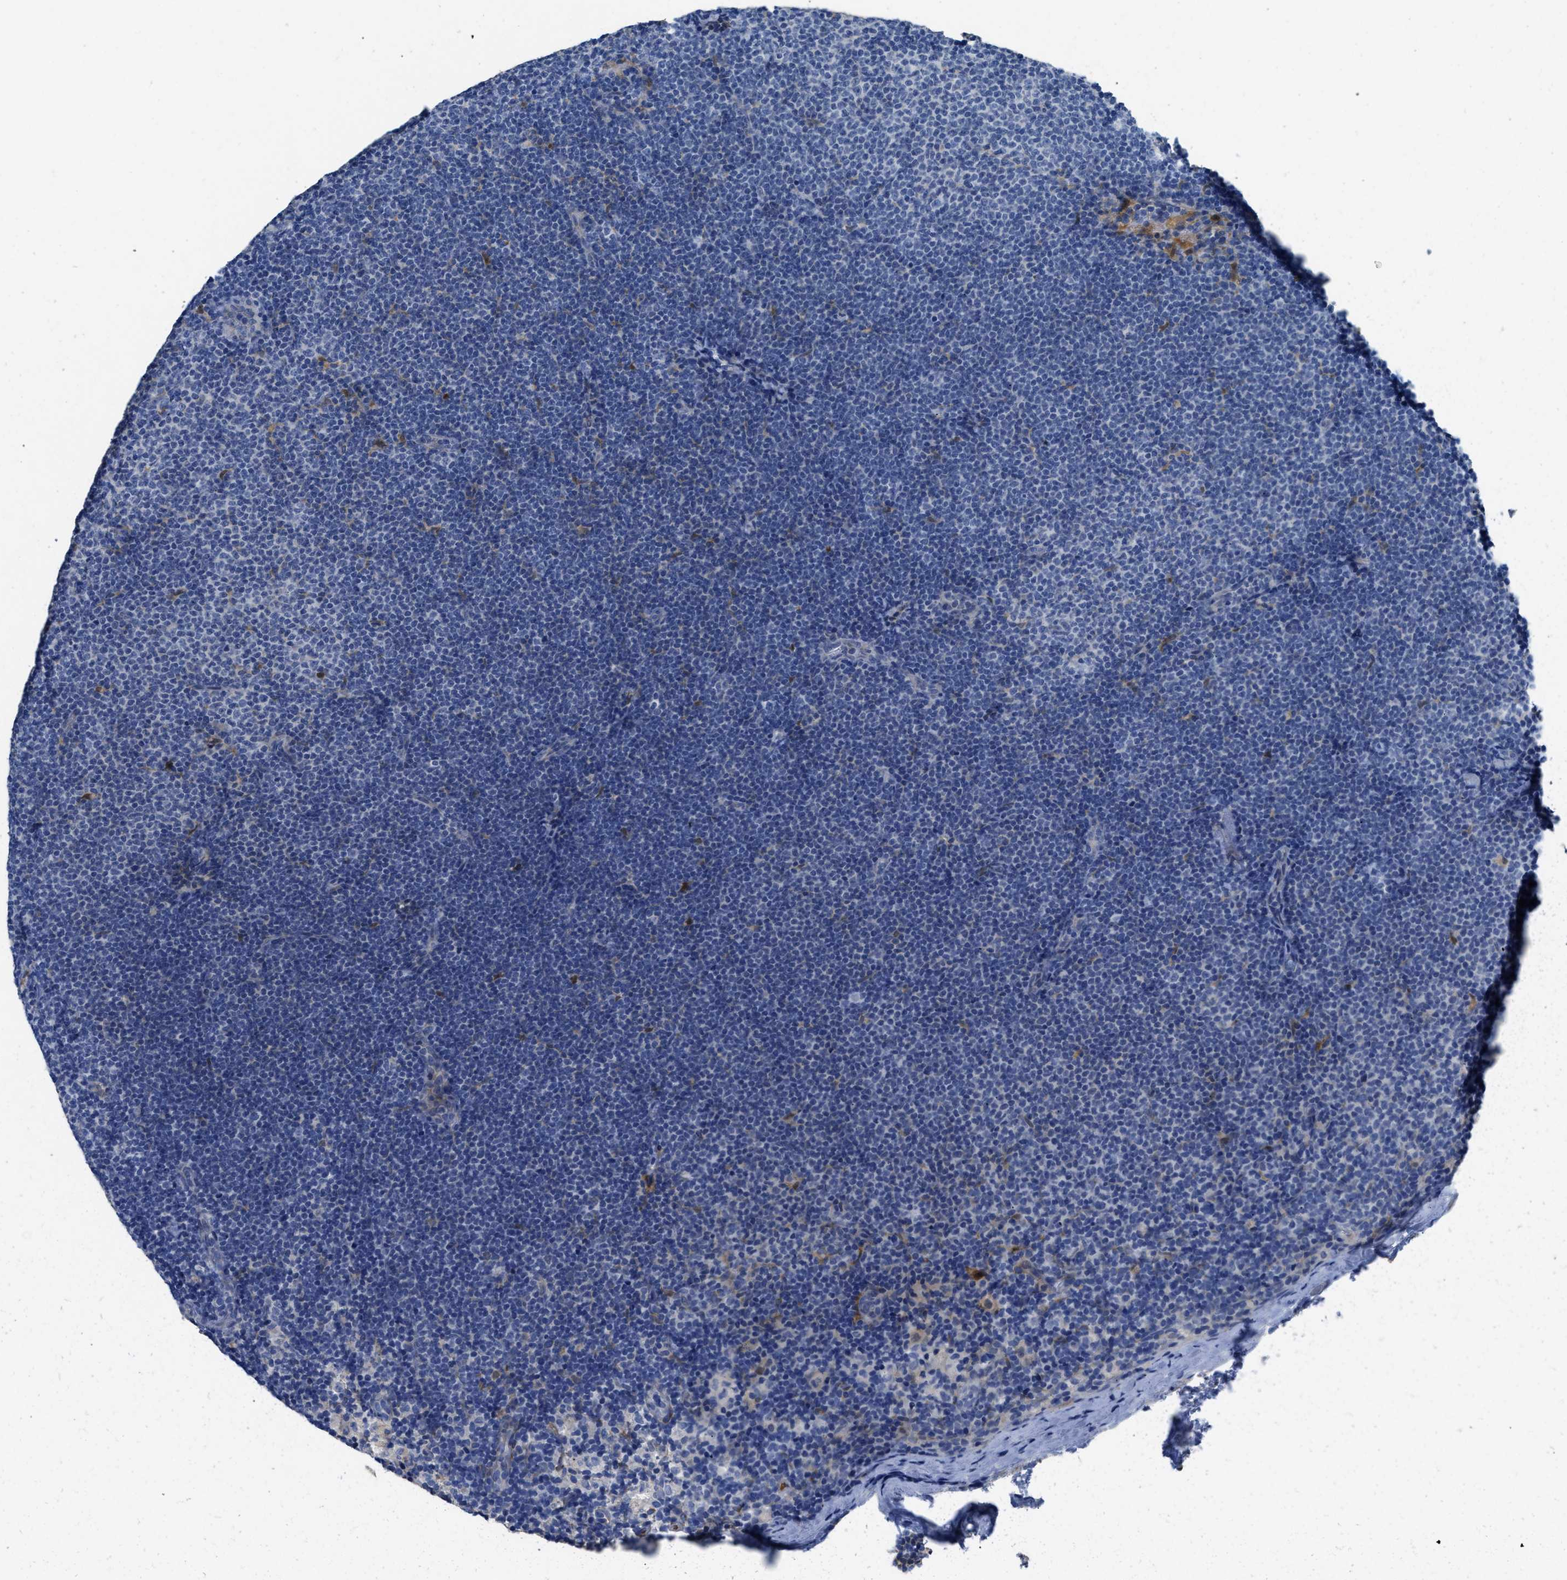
{"staining": {"intensity": "negative", "quantity": "none", "location": "none"}, "tissue": "lymphoma", "cell_type": "Tumor cells", "image_type": "cancer", "snomed": [{"axis": "morphology", "description": "Malignant lymphoma, non-Hodgkin's type, Low grade"}, {"axis": "topography", "description": "Lymph node"}], "caption": "There is no significant expression in tumor cells of low-grade malignant lymphoma, non-Hodgkin's type.", "gene": "C1S", "patient": {"sex": "female", "age": 53}}